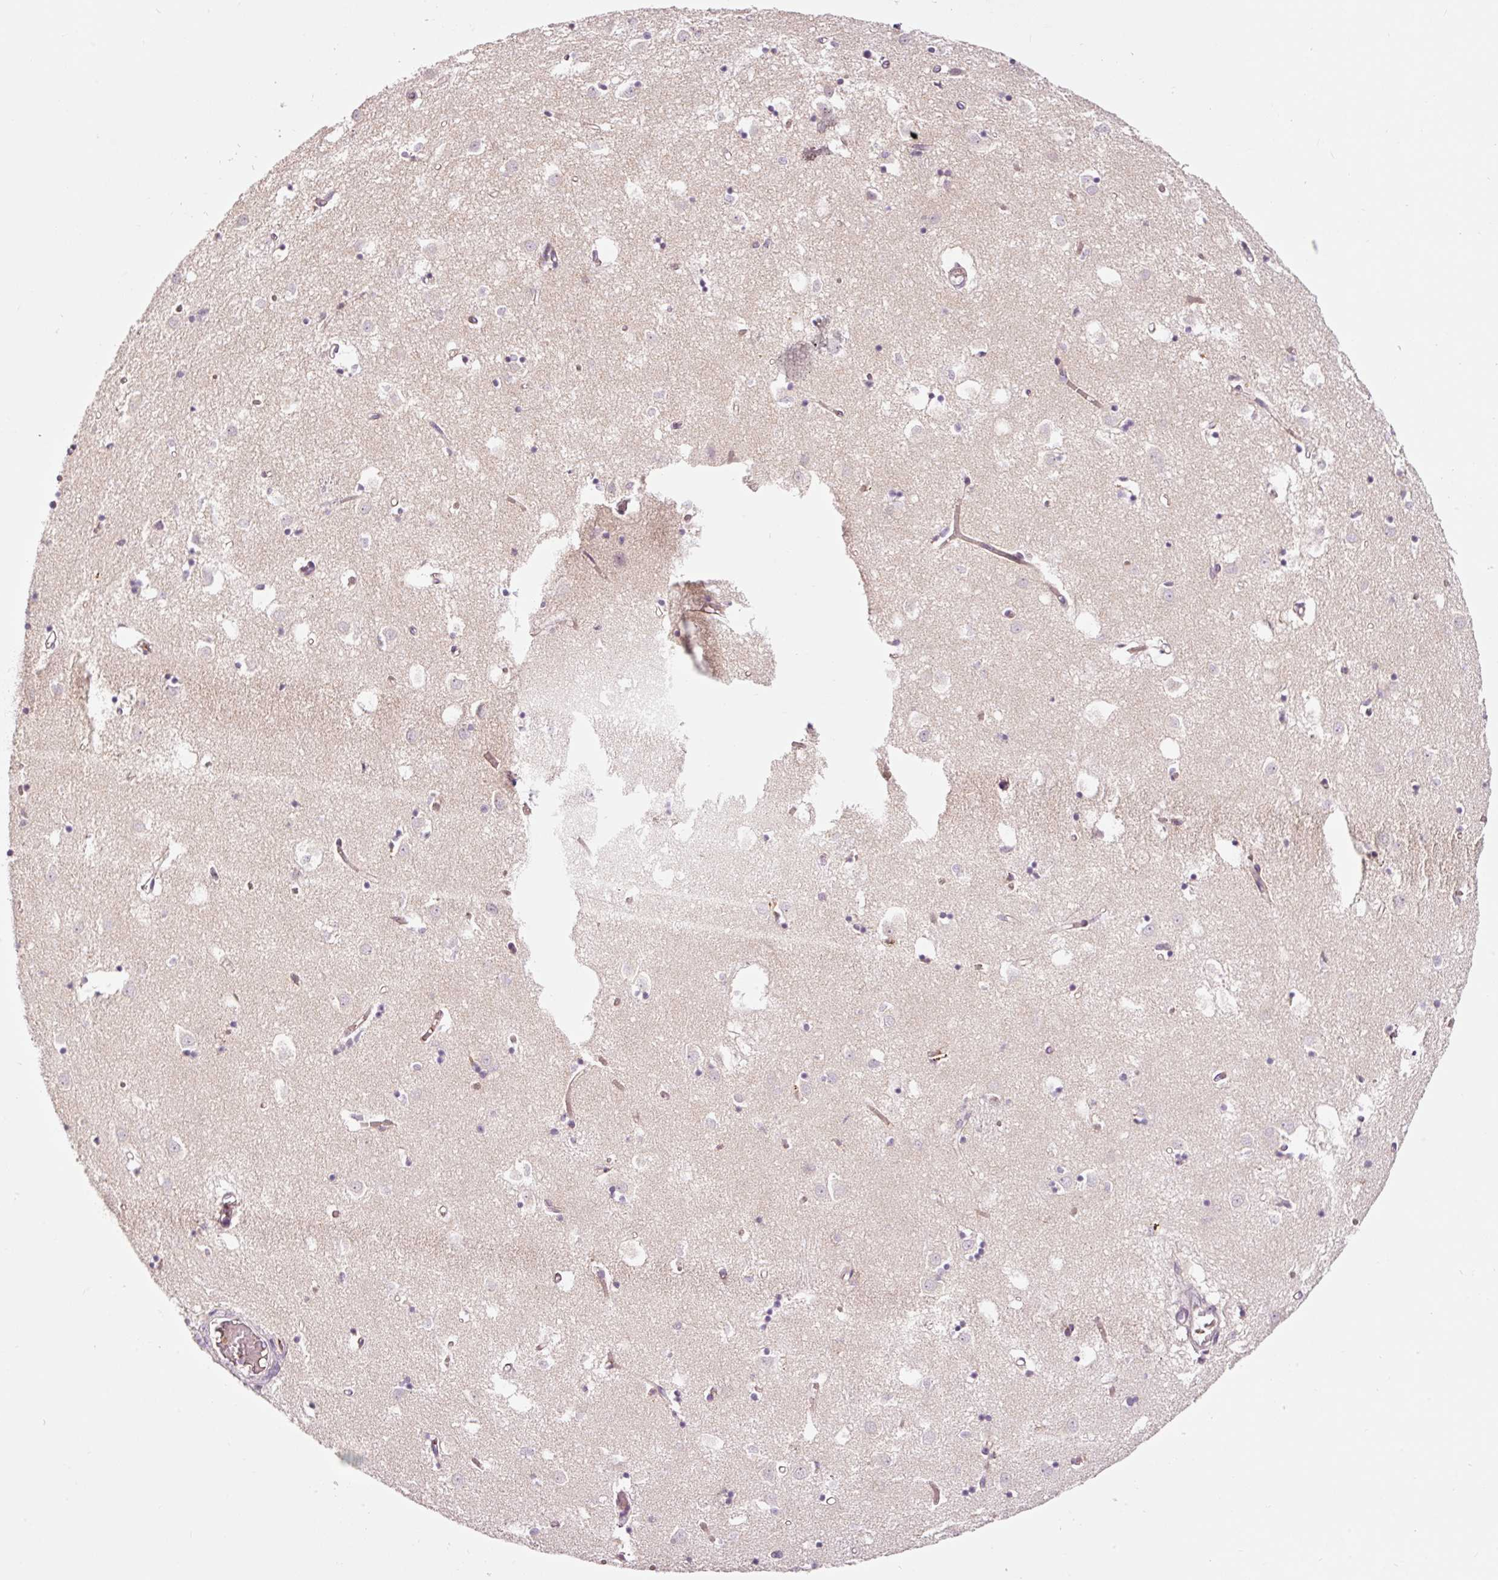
{"staining": {"intensity": "negative", "quantity": "none", "location": "none"}, "tissue": "caudate", "cell_type": "Glial cells", "image_type": "normal", "snomed": [{"axis": "morphology", "description": "Normal tissue, NOS"}, {"axis": "topography", "description": "Lateral ventricle wall"}], "caption": "Protein analysis of benign caudate reveals no significant positivity in glial cells. (Immunohistochemistry (ihc), brightfield microscopy, high magnification).", "gene": "LDHAL6B", "patient": {"sex": "male", "age": 70}}